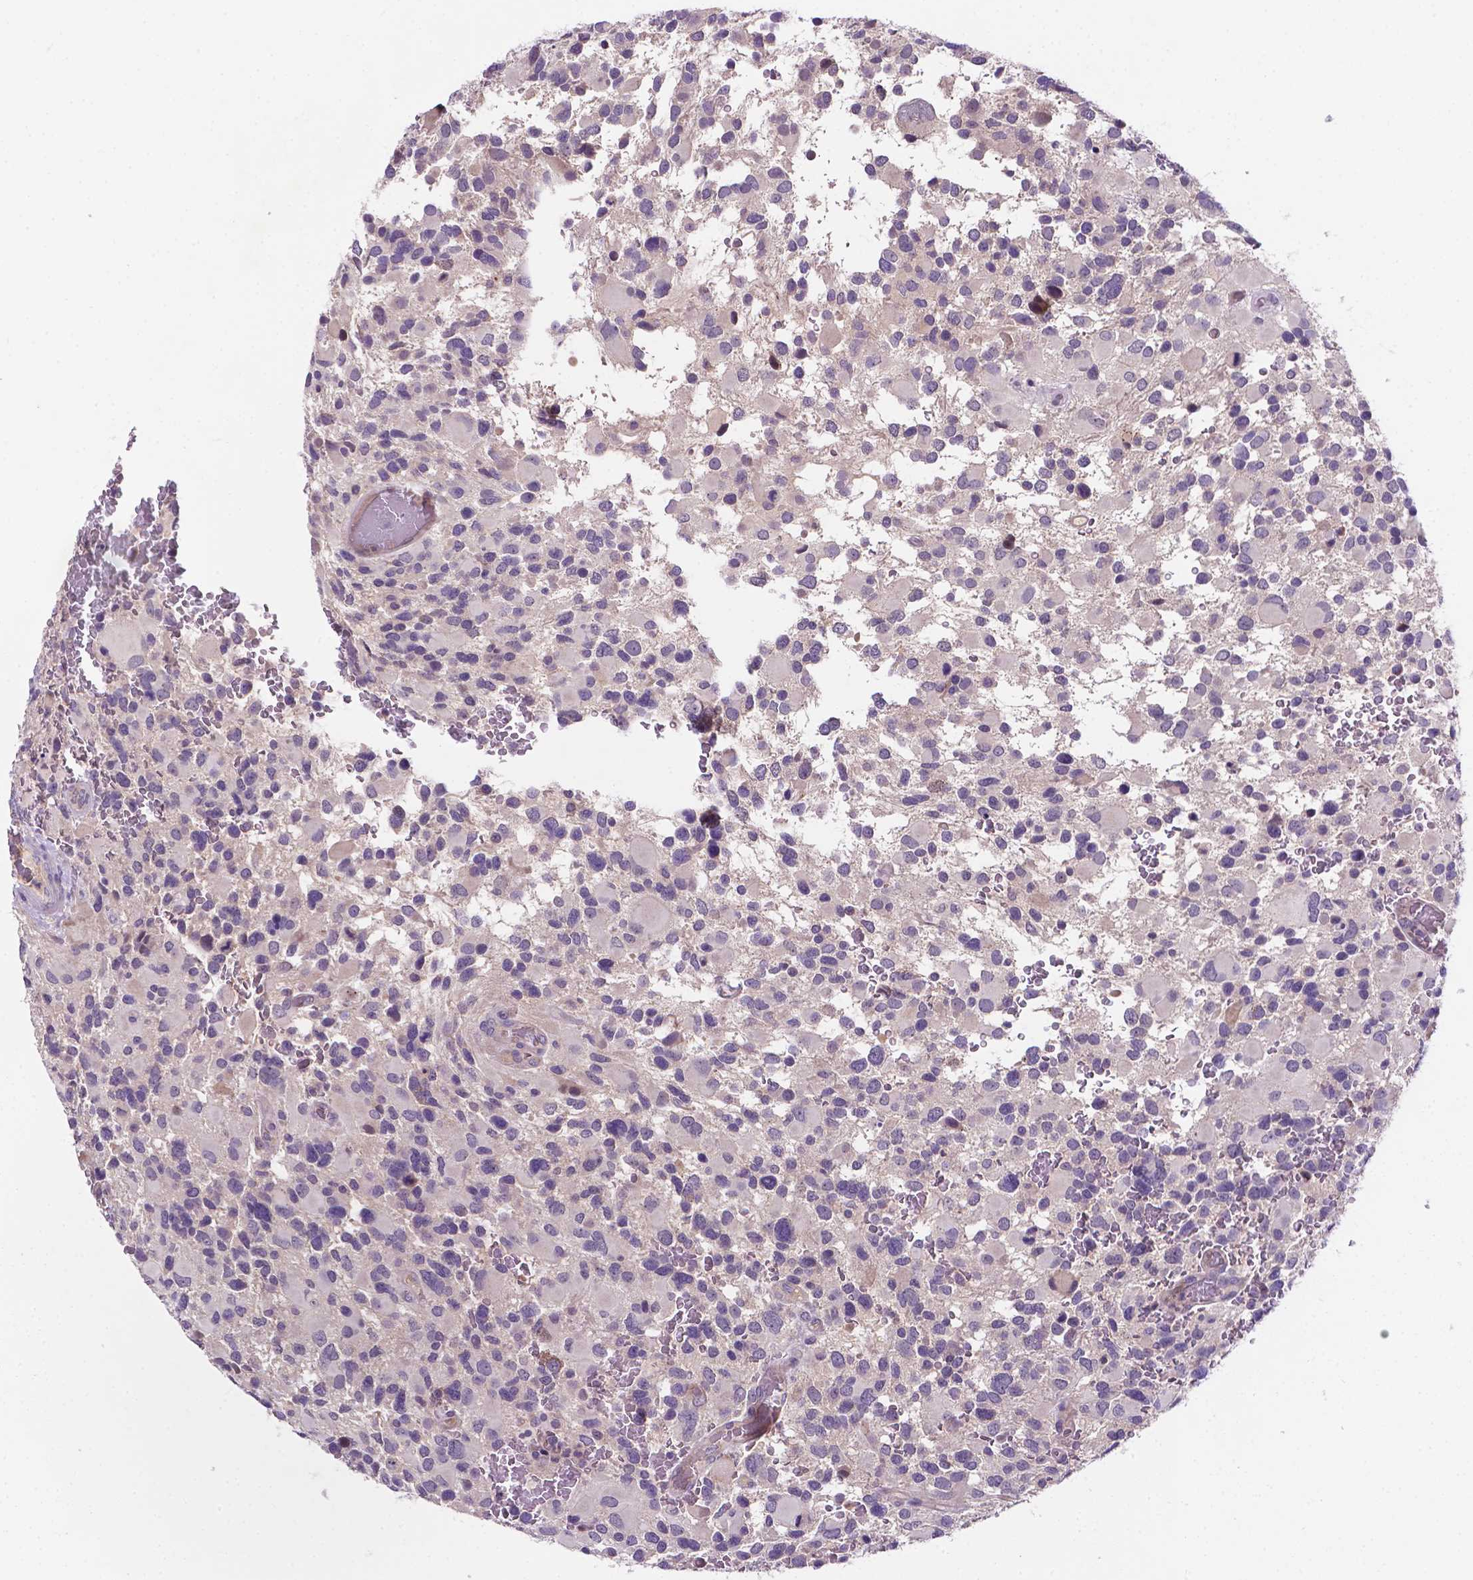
{"staining": {"intensity": "negative", "quantity": "none", "location": "none"}, "tissue": "glioma", "cell_type": "Tumor cells", "image_type": "cancer", "snomed": [{"axis": "morphology", "description": "Glioma, malignant, Low grade"}, {"axis": "topography", "description": "Brain"}], "caption": "Immunohistochemistry (IHC) histopathology image of low-grade glioma (malignant) stained for a protein (brown), which displays no expression in tumor cells.", "gene": "TM4SF20", "patient": {"sex": "female", "age": 32}}